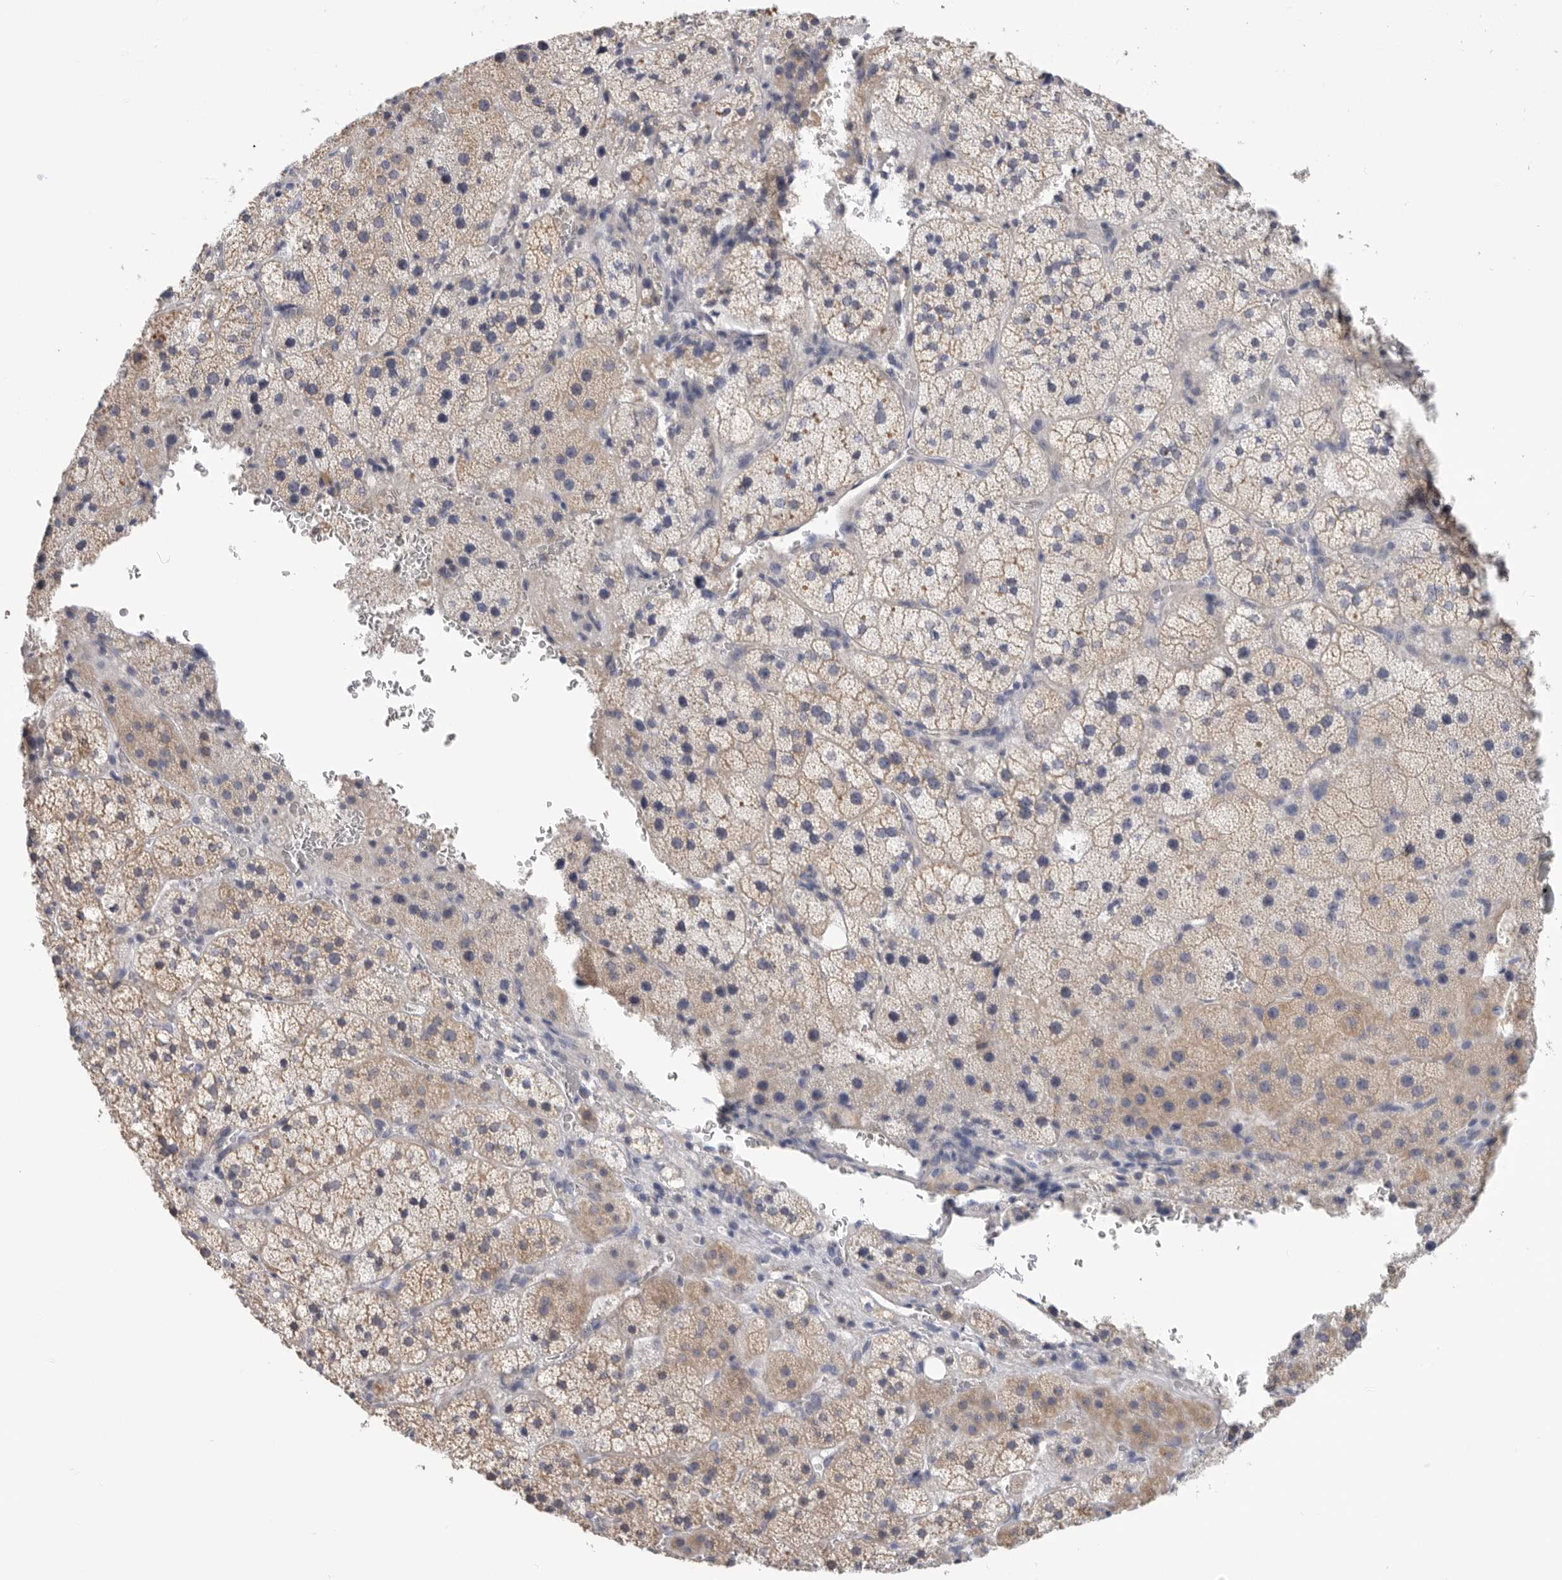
{"staining": {"intensity": "moderate", "quantity": "25%-75%", "location": "cytoplasmic/membranous"}, "tissue": "adrenal gland", "cell_type": "Glandular cells", "image_type": "normal", "snomed": [{"axis": "morphology", "description": "Normal tissue, NOS"}, {"axis": "topography", "description": "Adrenal gland"}], "caption": "This image shows immunohistochemistry (IHC) staining of benign adrenal gland, with medium moderate cytoplasmic/membranous expression in about 25%-75% of glandular cells.", "gene": "MTFR1L", "patient": {"sex": "female", "age": 44}}